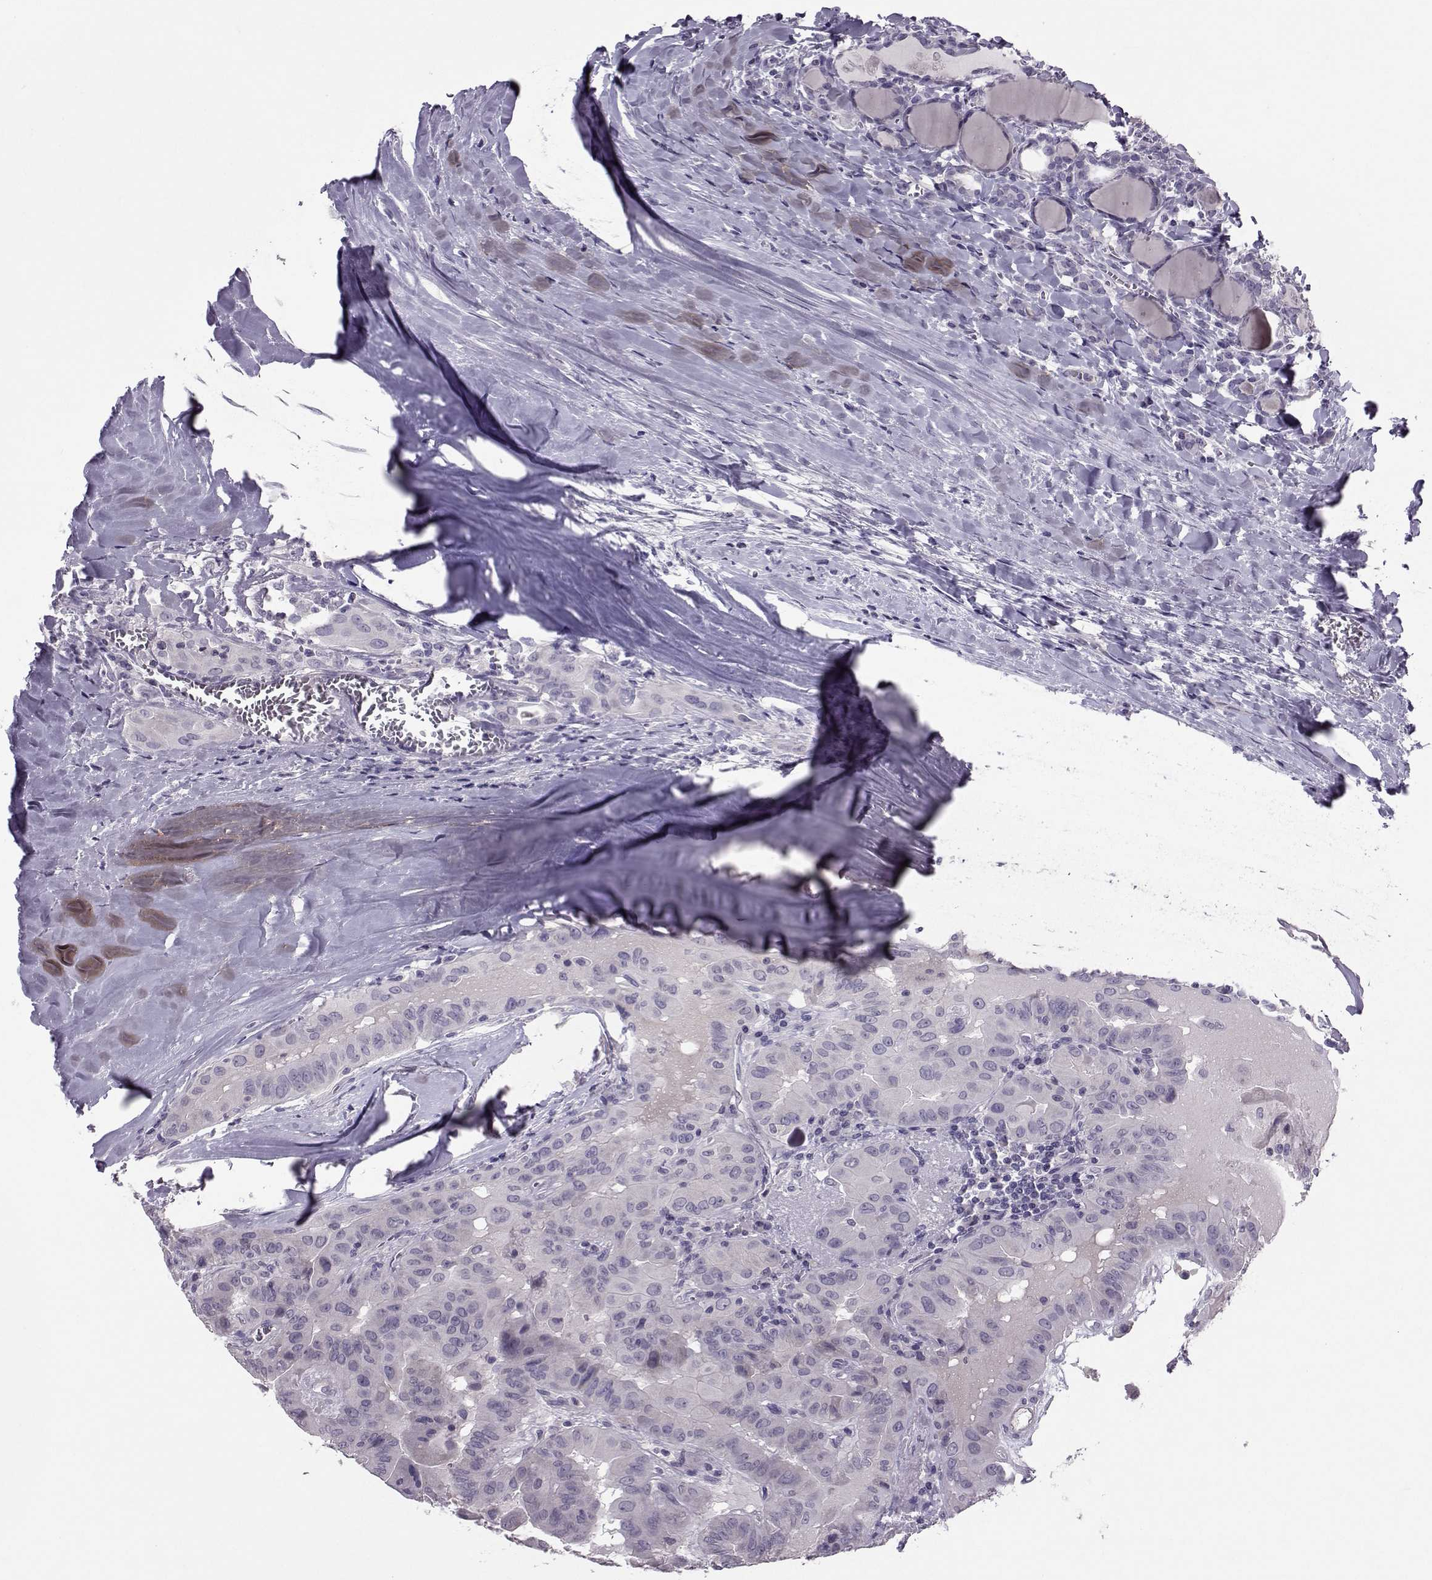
{"staining": {"intensity": "negative", "quantity": "none", "location": "none"}, "tissue": "thyroid cancer", "cell_type": "Tumor cells", "image_type": "cancer", "snomed": [{"axis": "morphology", "description": "Papillary adenocarcinoma, NOS"}, {"axis": "topography", "description": "Thyroid gland"}], "caption": "This micrograph is of thyroid cancer (papillary adenocarcinoma) stained with immunohistochemistry (IHC) to label a protein in brown with the nuclei are counter-stained blue. There is no positivity in tumor cells.", "gene": "ASRGL1", "patient": {"sex": "female", "age": 37}}